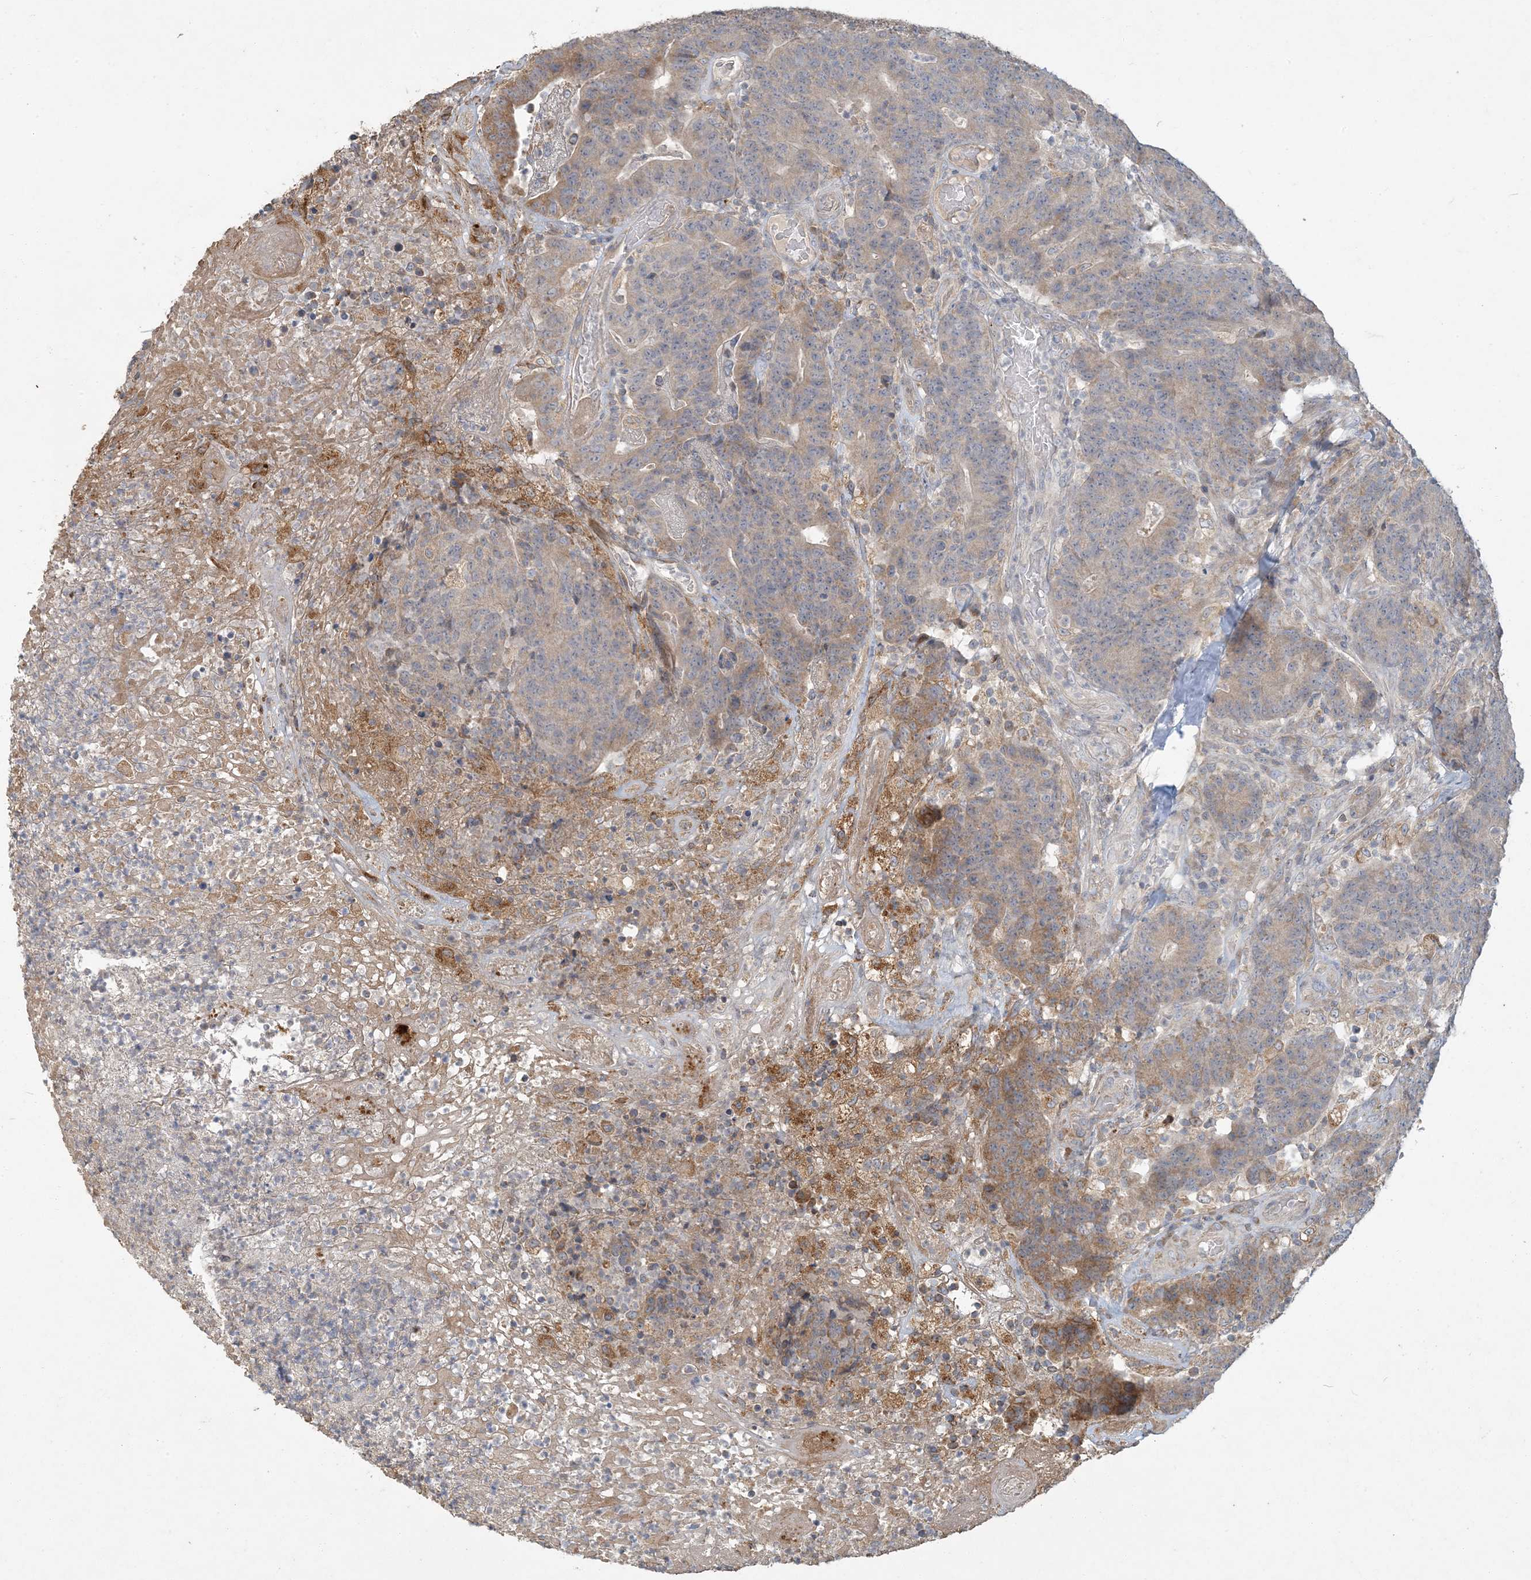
{"staining": {"intensity": "weak", "quantity": ">75%", "location": "cytoplasmic/membranous"}, "tissue": "colorectal cancer", "cell_type": "Tumor cells", "image_type": "cancer", "snomed": [{"axis": "morphology", "description": "Normal tissue, NOS"}, {"axis": "morphology", "description": "Adenocarcinoma, NOS"}, {"axis": "topography", "description": "Colon"}], "caption": "This is an image of IHC staining of colorectal cancer, which shows weak expression in the cytoplasmic/membranous of tumor cells.", "gene": "LTN1", "patient": {"sex": "female", "age": 75}}